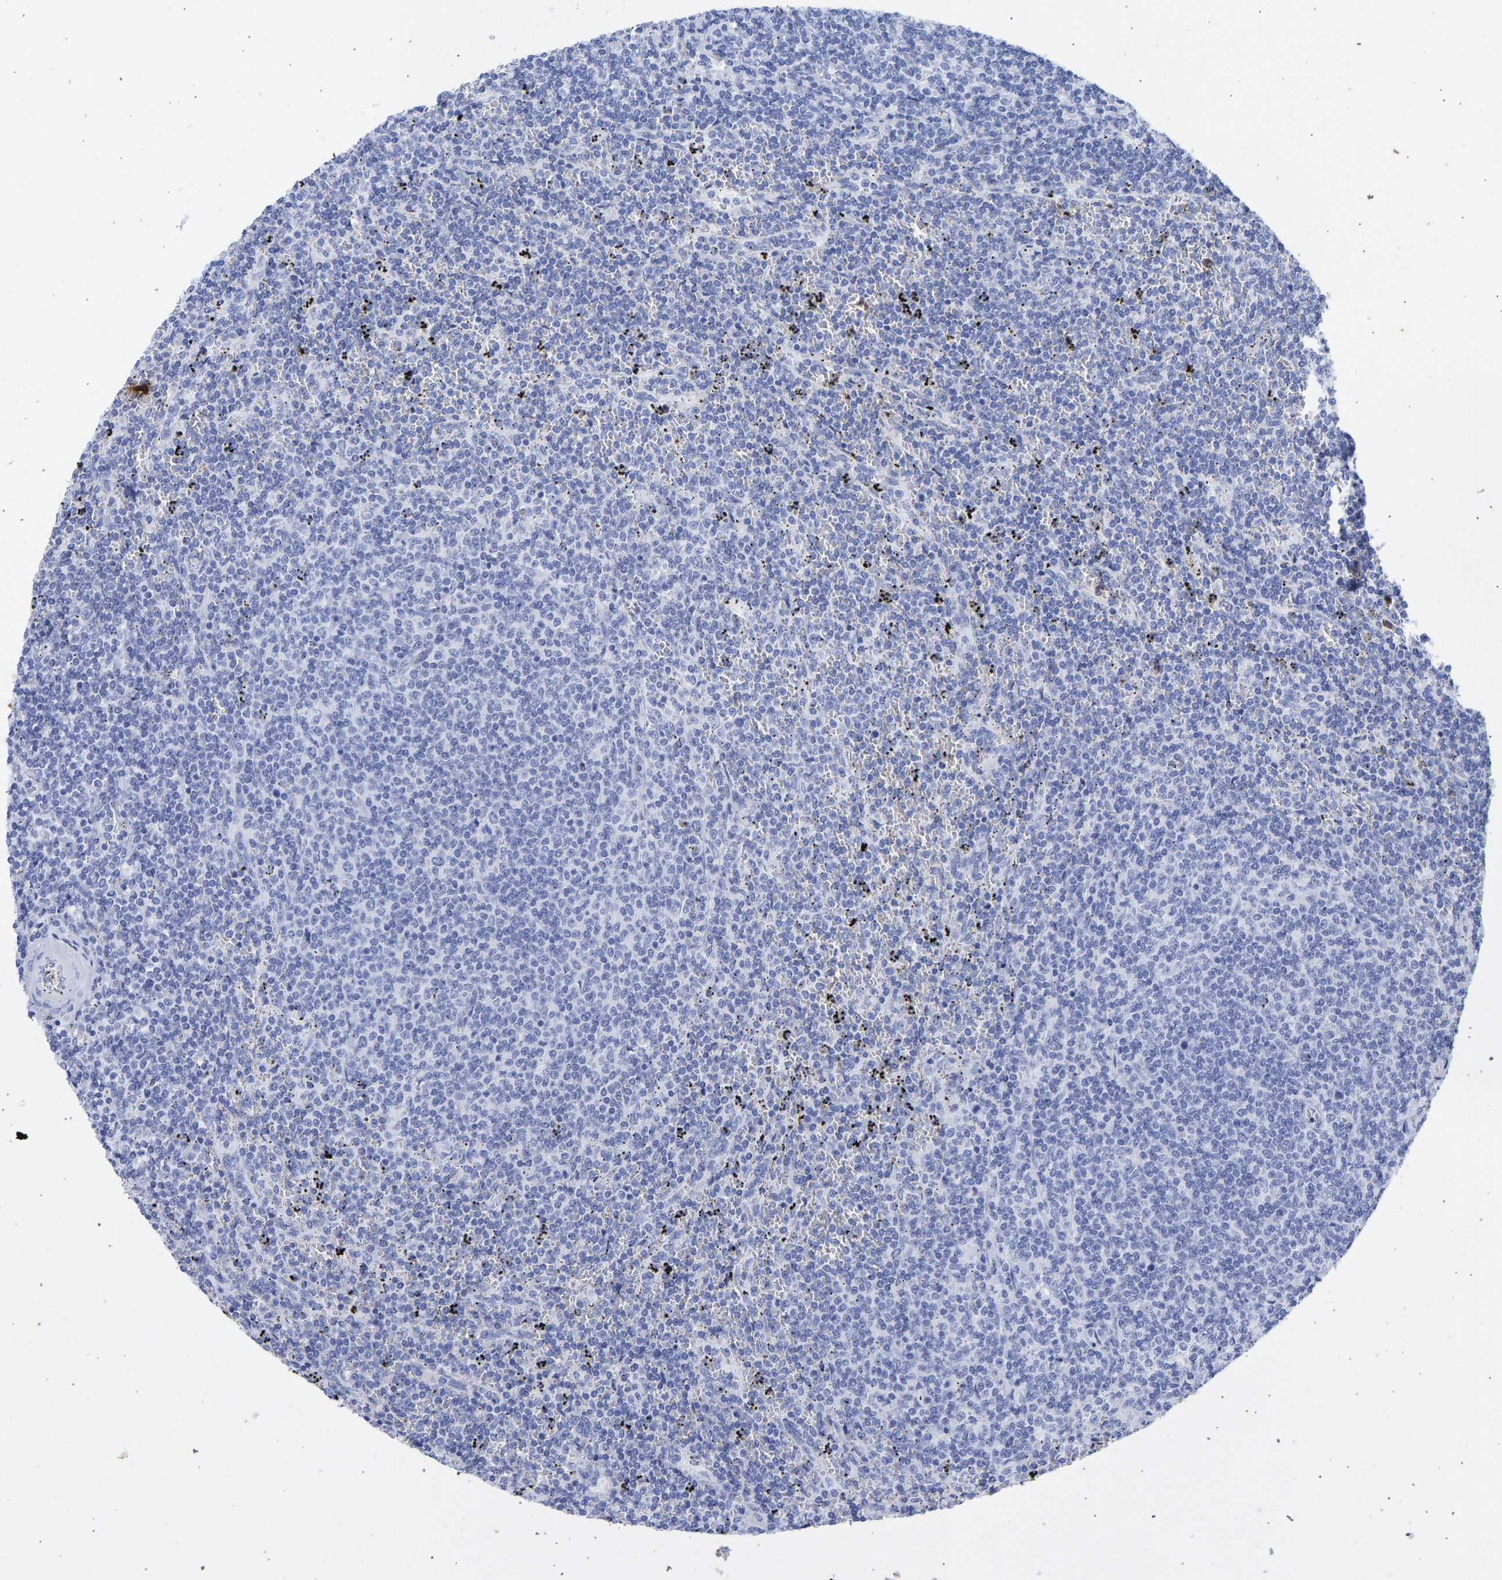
{"staining": {"intensity": "negative", "quantity": "none", "location": "none"}, "tissue": "lymphoma", "cell_type": "Tumor cells", "image_type": "cancer", "snomed": [{"axis": "morphology", "description": "Malignant lymphoma, non-Hodgkin's type, Low grade"}, {"axis": "topography", "description": "Spleen"}], "caption": "A high-resolution micrograph shows IHC staining of lymphoma, which exhibits no significant positivity in tumor cells.", "gene": "KRT1", "patient": {"sex": "female", "age": 50}}